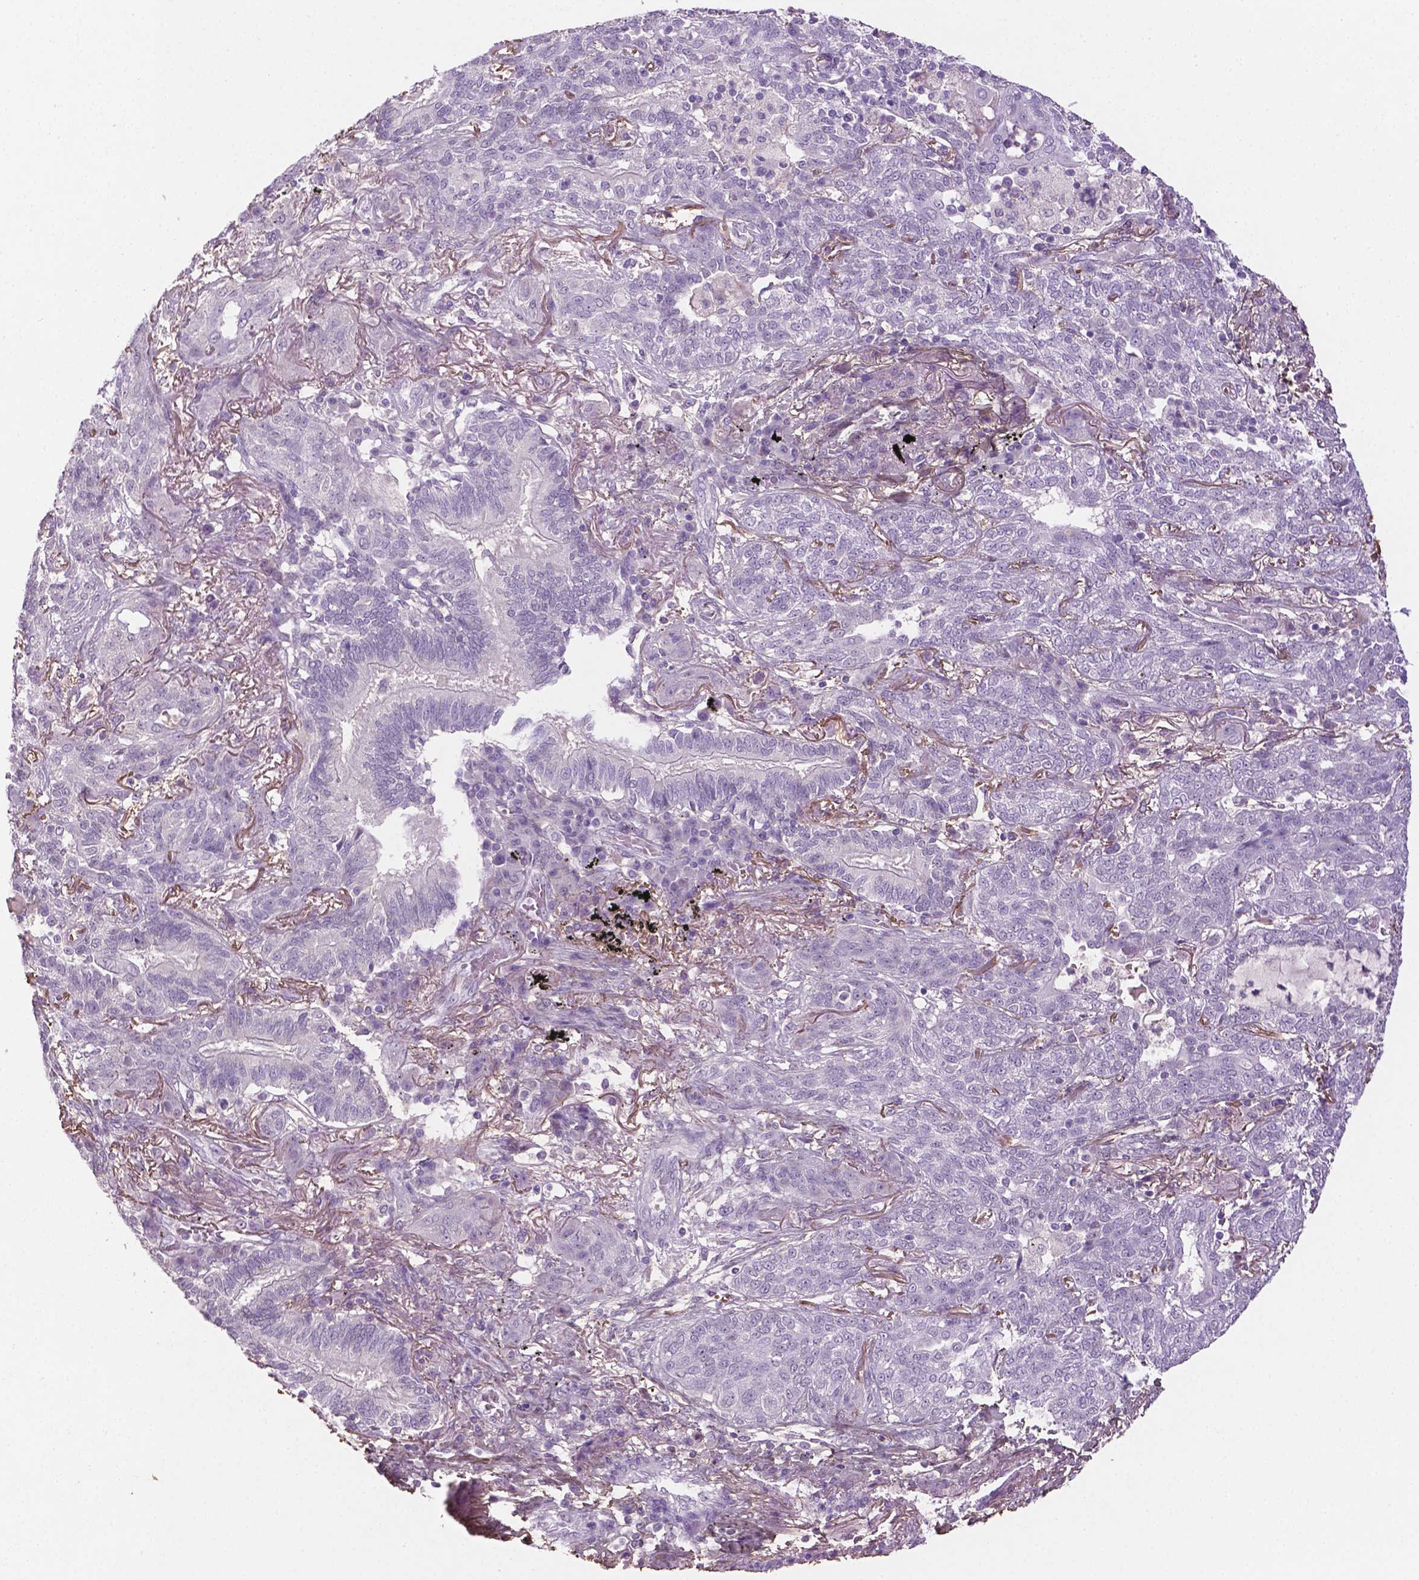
{"staining": {"intensity": "negative", "quantity": "none", "location": "none"}, "tissue": "lung cancer", "cell_type": "Tumor cells", "image_type": "cancer", "snomed": [{"axis": "morphology", "description": "Squamous cell carcinoma, NOS"}, {"axis": "topography", "description": "Lung"}], "caption": "An immunohistochemistry (IHC) histopathology image of lung squamous cell carcinoma is shown. There is no staining in tumor cells of lung squamous cell carcinoma. (Stains: DAB immunohistochemistry with hematoxylin counter stain, Microscopy: brightfield microscopy at high magnification).", "gene": "DLG2", "patient": {"sex": "female", "age": 70}}